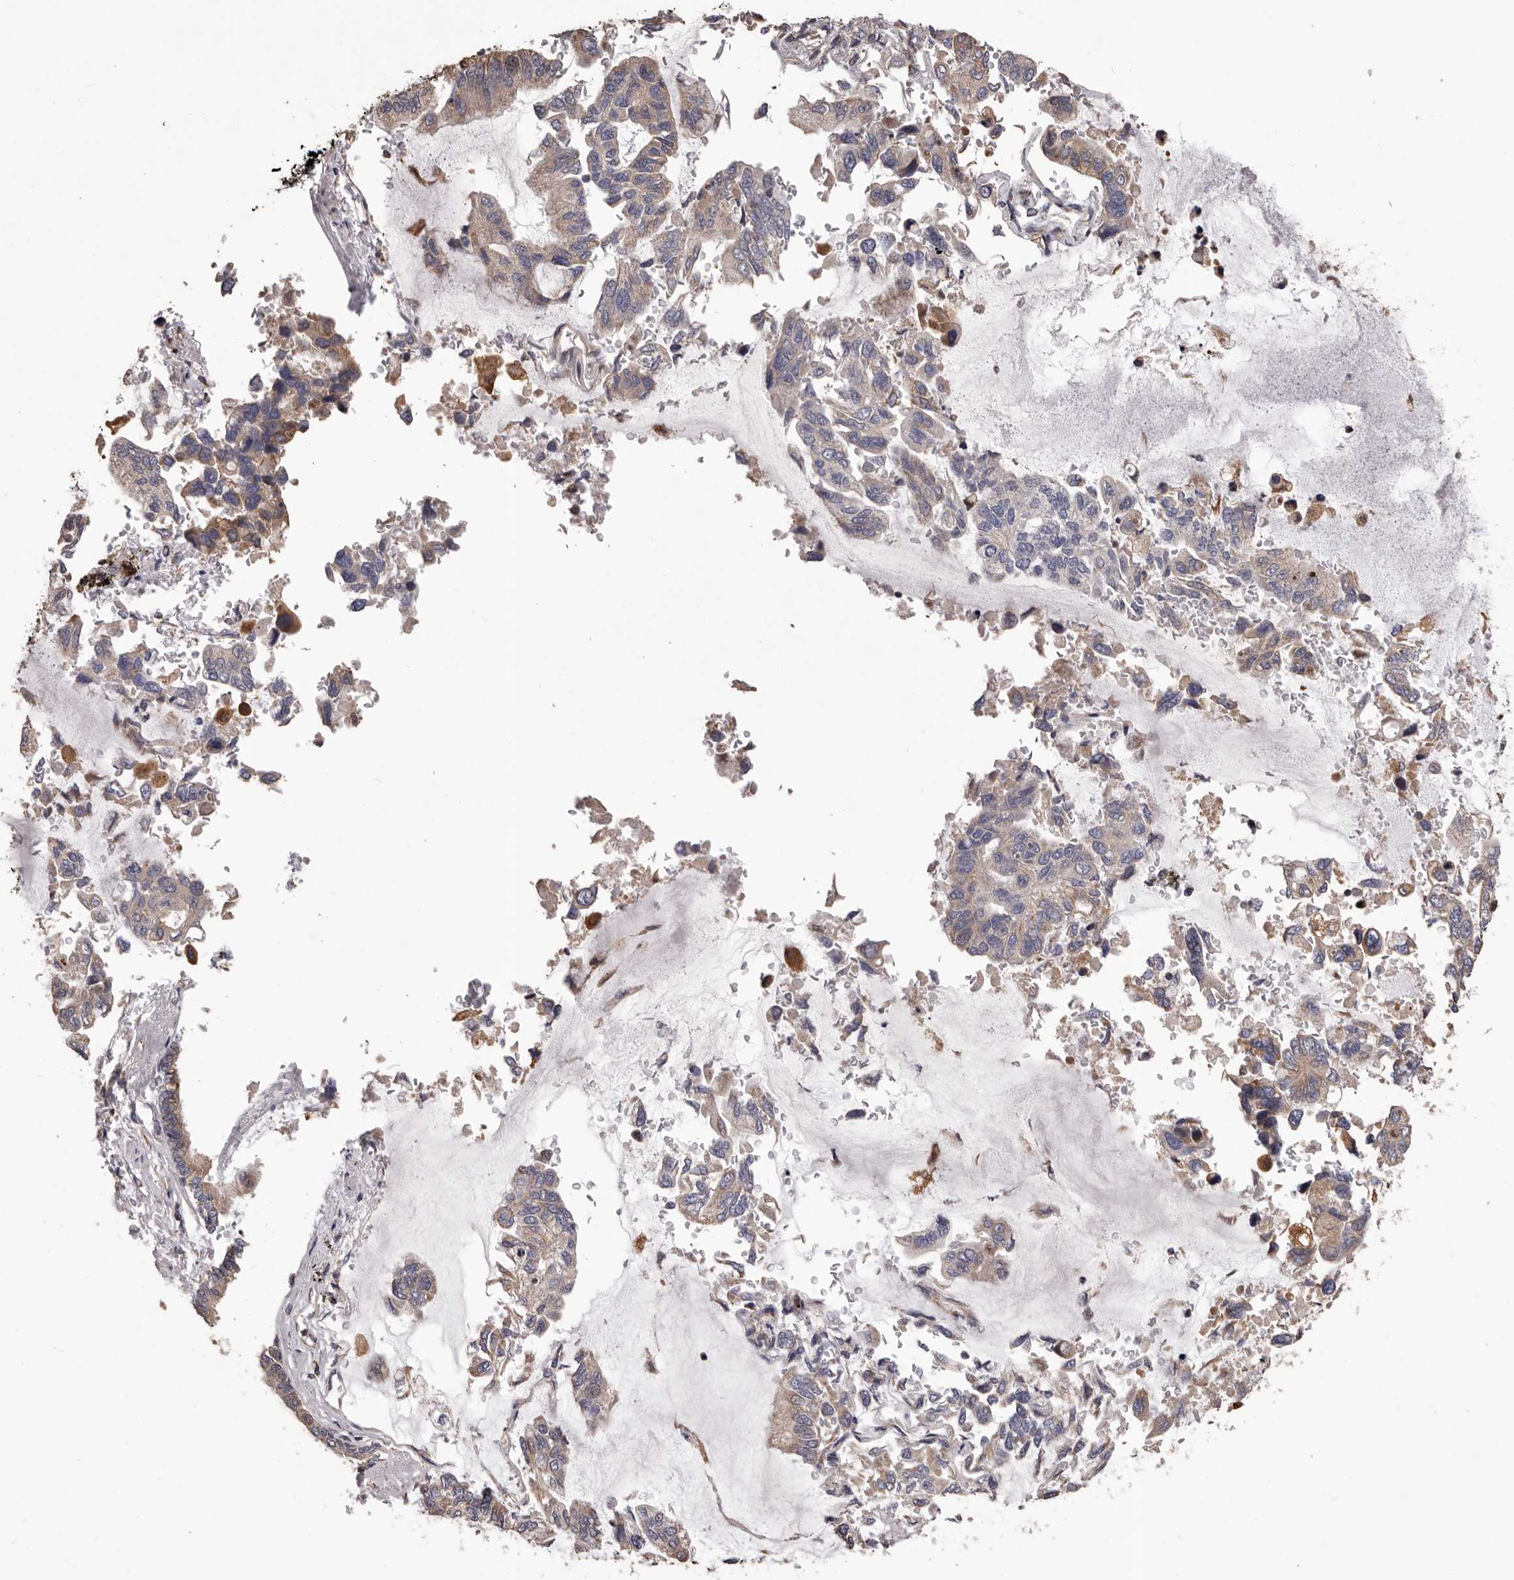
{"staining": {"intensity": "weak", "quantity": ">75%", "location": "cytoplasmic/membranous"}, "tissue": "lung cancer", "cell_type": "Tumor cells", "image_type": "cancer", "snomed": [{"axis": "morphology", "description": "Adenocarcinoma, NOS"}, {"axis": "topography", "description": "Lung"}], "caption": "This micrograph exhibits immunohistochemistry staining of human lung cancer, with low weak cytoplasmic/membranous expression in about >75% of tumor cells.", "gene": "CEP104", "patient": {"sex": "male", "age": 64}}